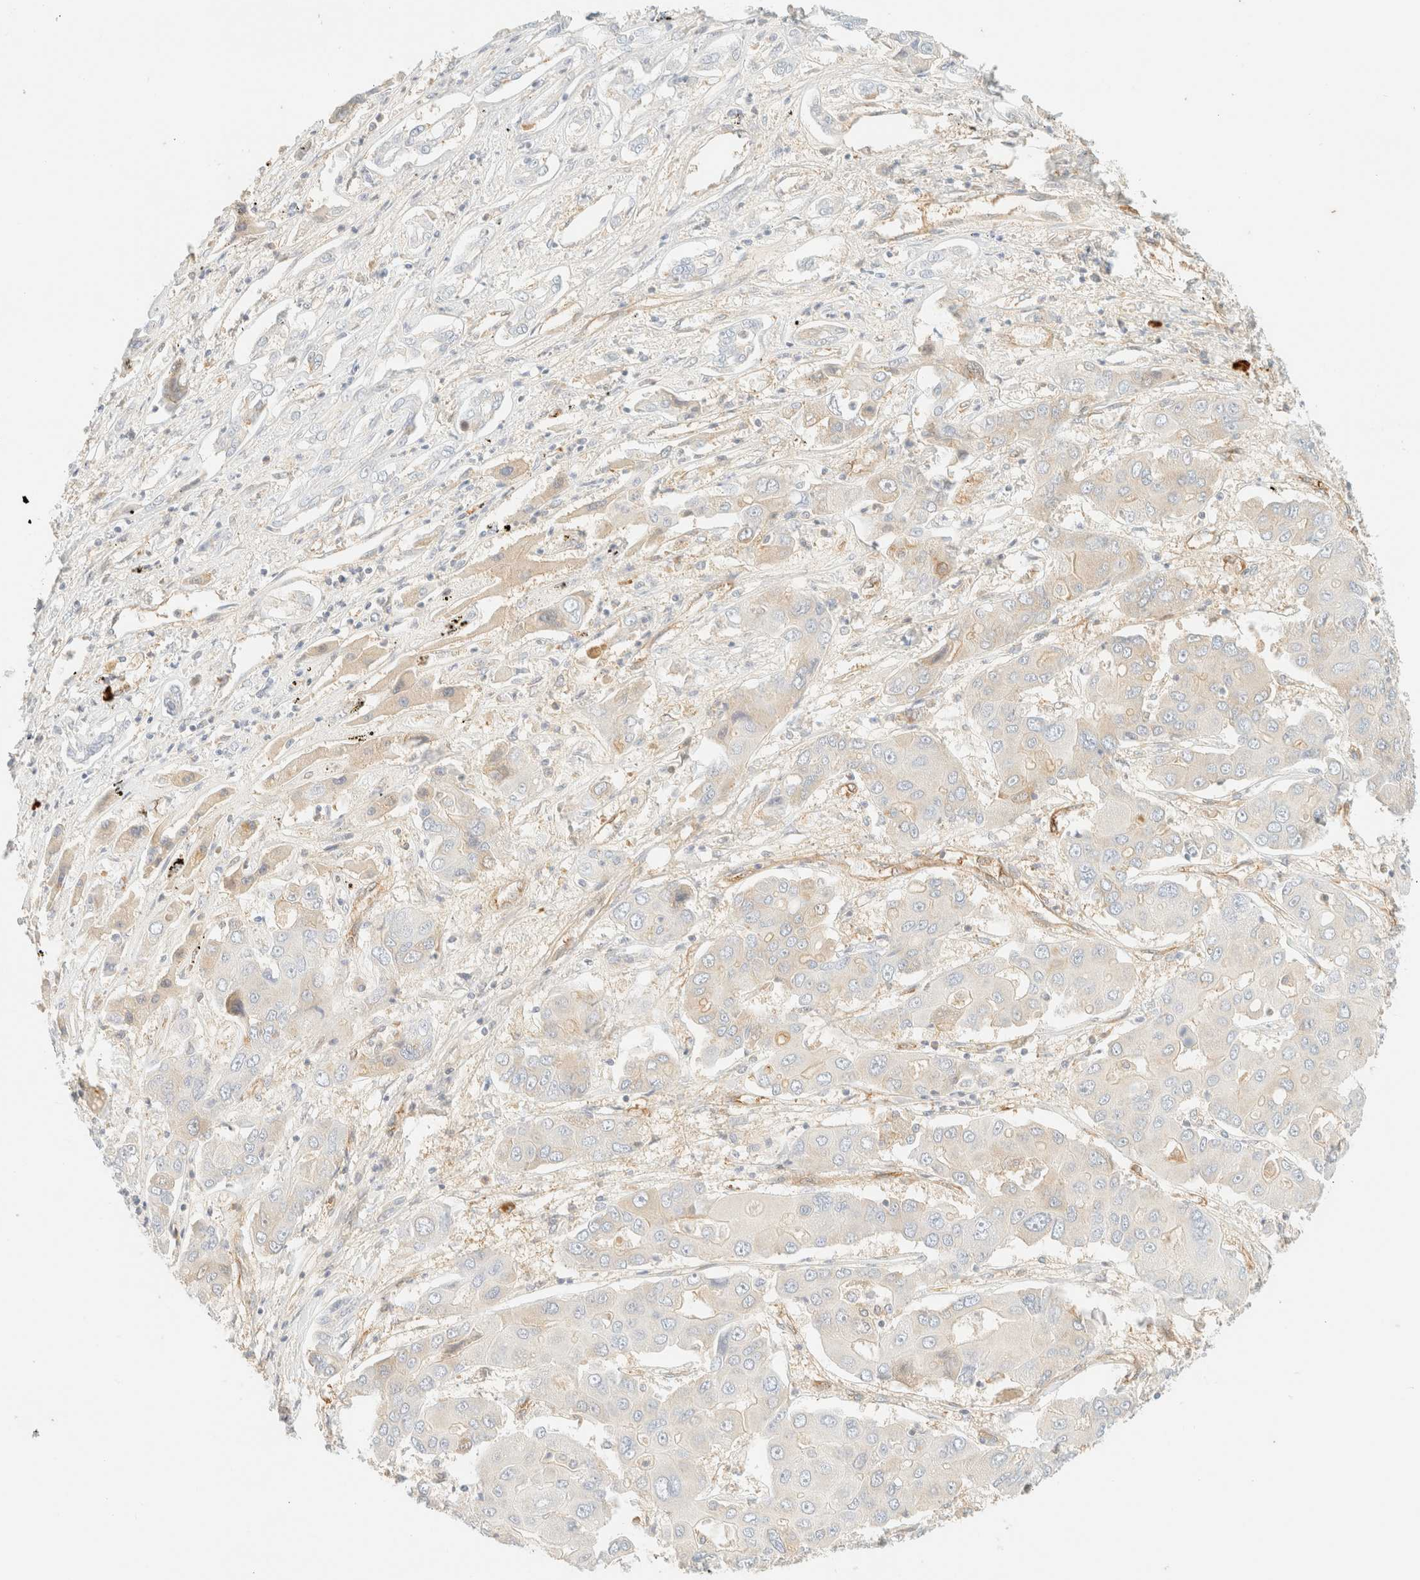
{"staining": {"intensity": "negative", "quantity": "none", "location": "none"}, "tissue": "liver cancer", "cell_type": "Tumor cells", "image_type": "cancer", "snomed": [{"axis": "morphology", "description": "Cholangiocarcinoma"}, {"axis": "topography", "description": "Liver"}], "caption": "This histopathology image is of liver cancer stained with immunohistochemistry to label a protein in brown with the nuclei are counter-stained blue. There is no expression in tumor cells. Brightfield microscopy of immunohistochemistry stained with DAB (3,3'-diaminobenzidine) (brown) and hematoxylin (blue), captured at high magnification.", "gene": "FHOD1", "patient": {"sex": "male", "age": 67}}